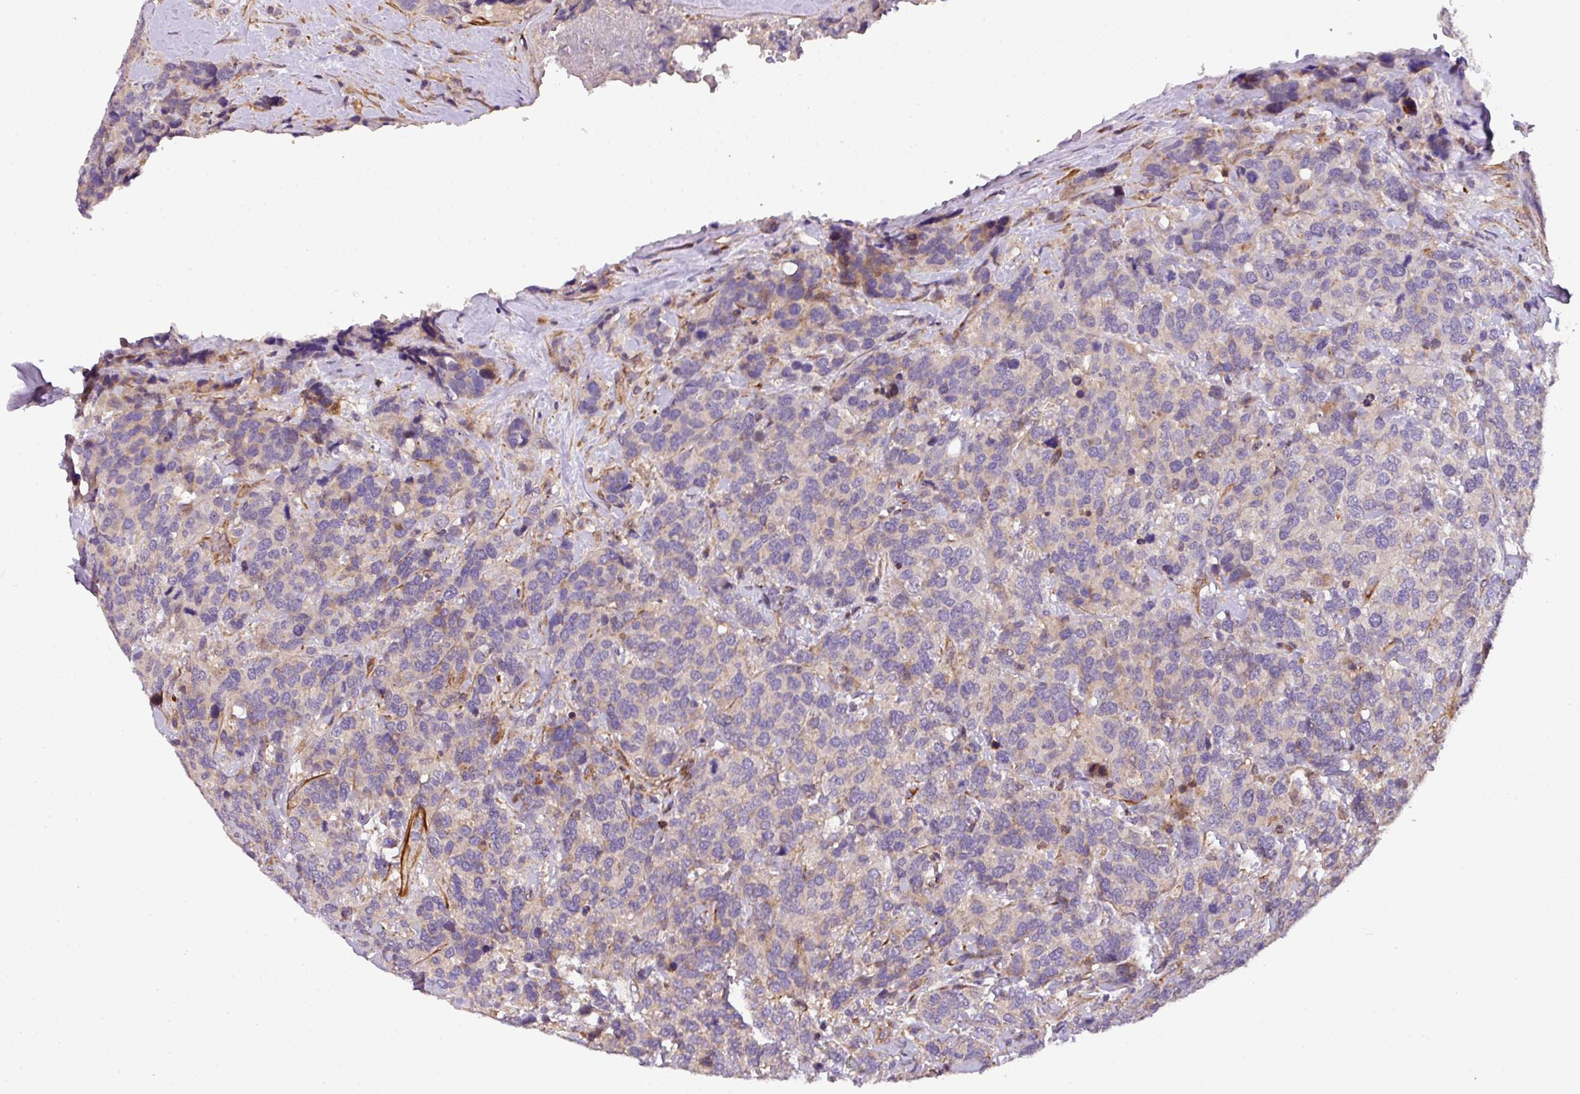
{"staining": {"intensity": "negative", "quantity": "none", "location": "none"}, "tissue": "breast cancer", "cell_type": "Tumor cells", "image_type": "cancer", "snomed": [{"axis": "morphology", "description": "Lobular carcinoma"}, {"axis": "topography", "description": "Breast"}], "caption": "DAB (3,3'-diaminobenzidine) immunohistochemical staining of human lobular carcinoma (breast) reveals no significant staining in tumor cells.", "gene": "CASS4", "patient": {"sex": "female", "age": 59}}